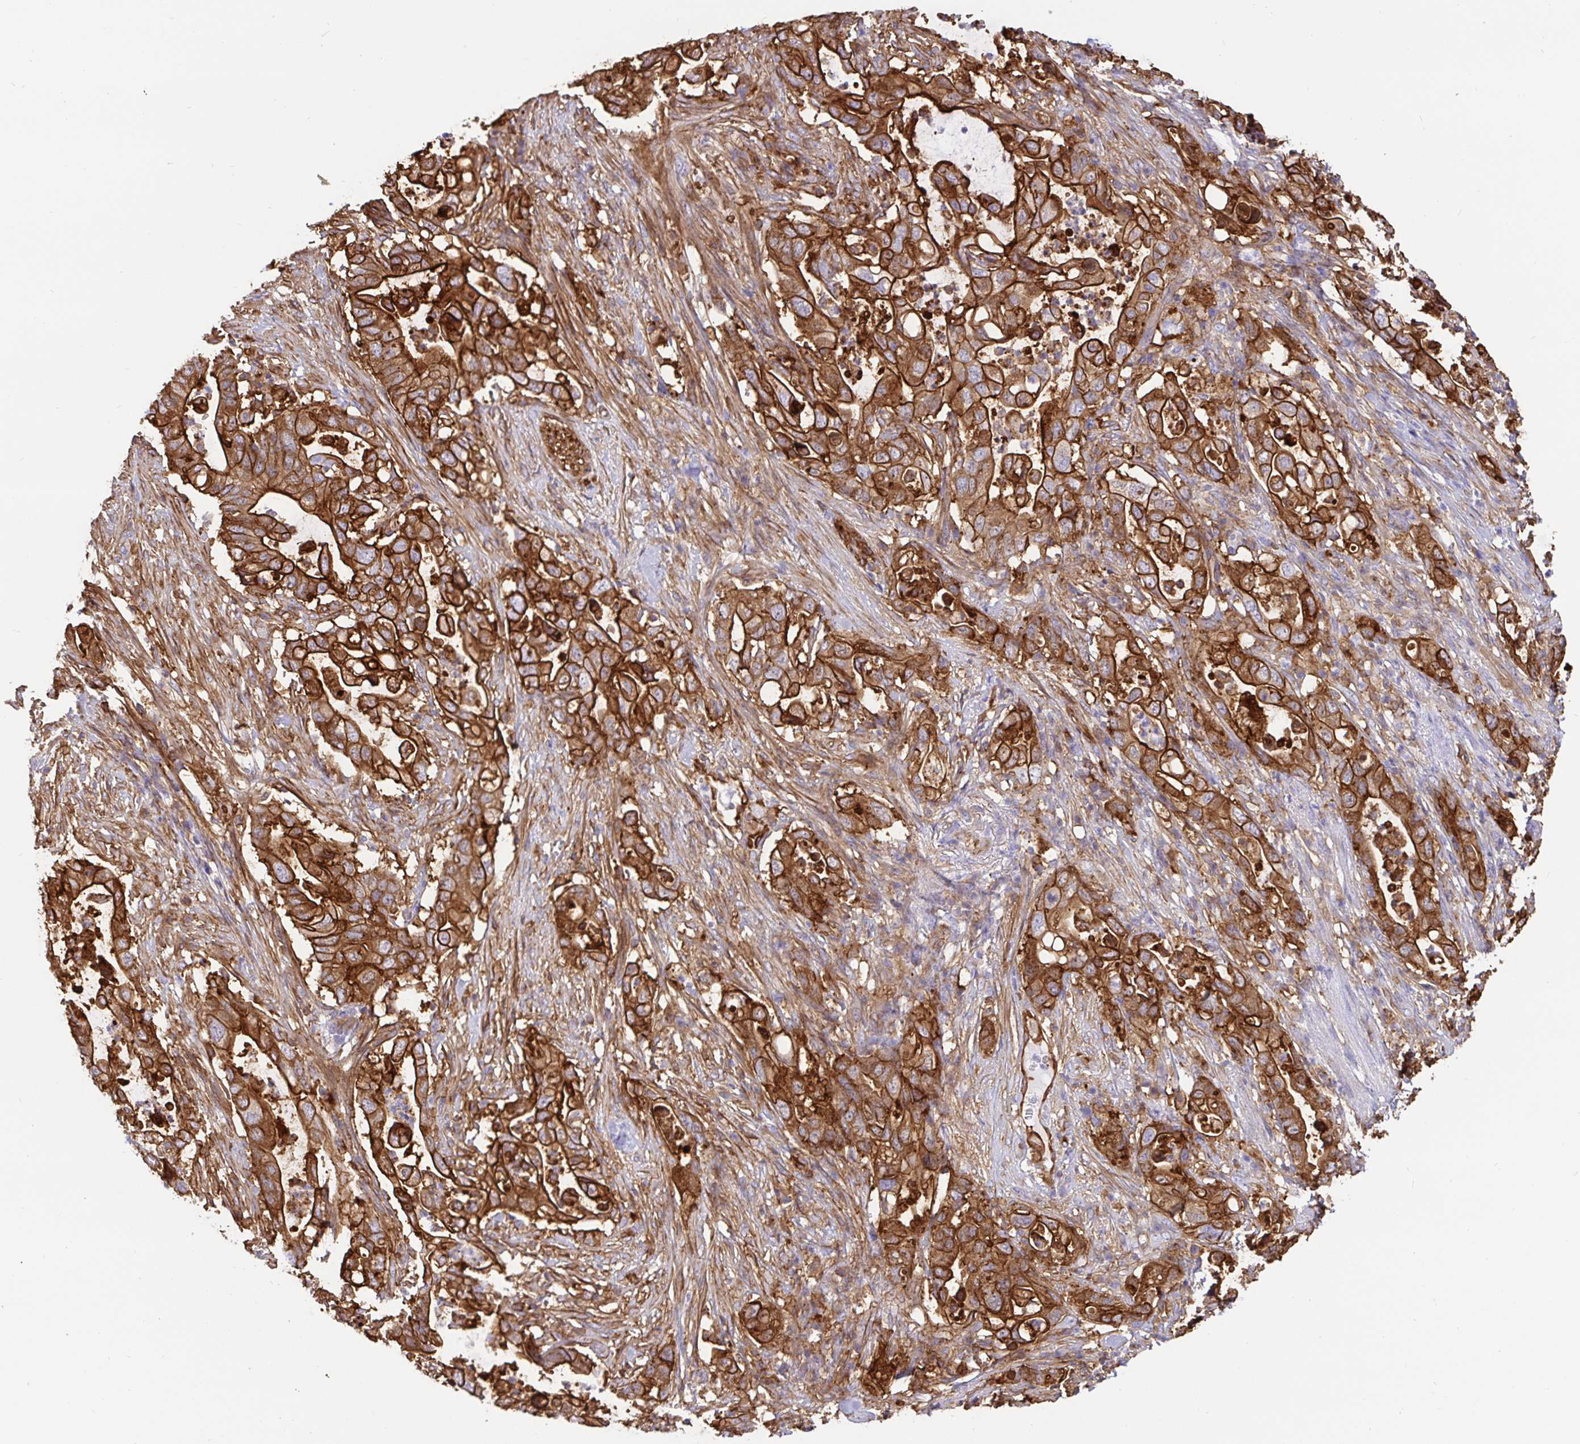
{"staining": {"intensity": "strong", "quantity": ">75%", "location": "cytoplasmic/membranous"}, "tissue": "pancreatic cancer", "cell_type": "Tumor cells", "image_type": "cancer", "snomed": [{"axis": "morphology", "description": "Adenocarcinoma, NOS"}, {"axis": "topography", "description": "Pancreas"}], "caption": "Pancreatic cancer stained with IHC shows strong cytoplasmic/membranous staining in about >75% of tumor cells. (DAB (3,3'-diaminobenzidine) = brown stain, brightfield microscopy at high magnification).", "gene": "ANXA2", "patient": {"sex": "female", "age": 72}}